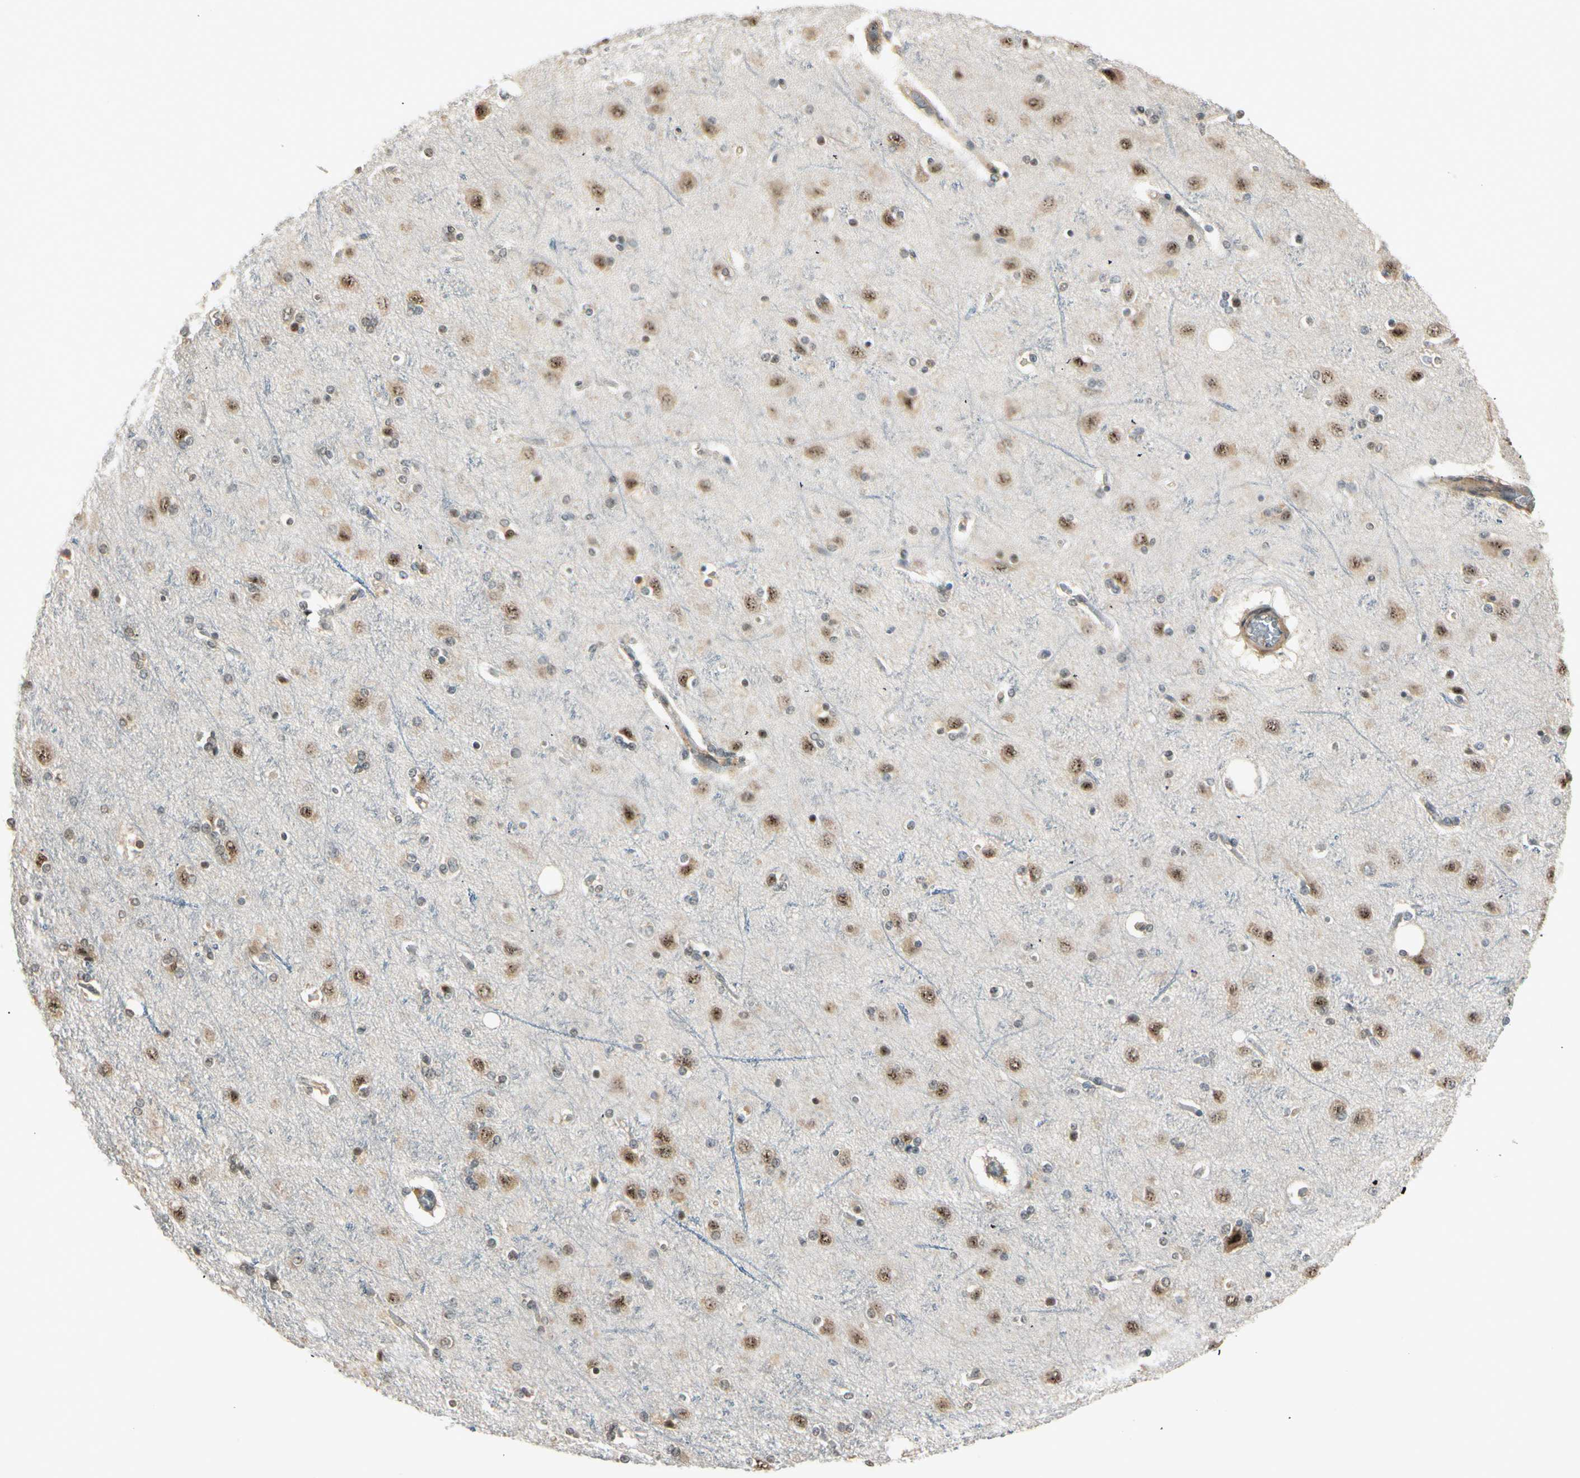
{"staining": {"intensity": "weak", "quantity": "25%-75%", "location": "cytoplasmic/membranous"}, "tissue": "cerebral cortex", "cell_type": "Endothelial cells", "image_type": "normal", "snomed": [{"axis": "morphology", "description": "Normal tissue, NOS"}, {"axis": "topography", "description": "Cerebral cortex"}], "caption": "Cerebral cortex stained with DAB immunohistochemistry exhibits low levels of weak cytoplasmic/membranous positivity in about 25%-75% of endothelial cells. (Brightfield microscopy of DAB IHC at high magnification).", "gene": "MCPH1", "patient": {"sex": "female", "age": 54}}